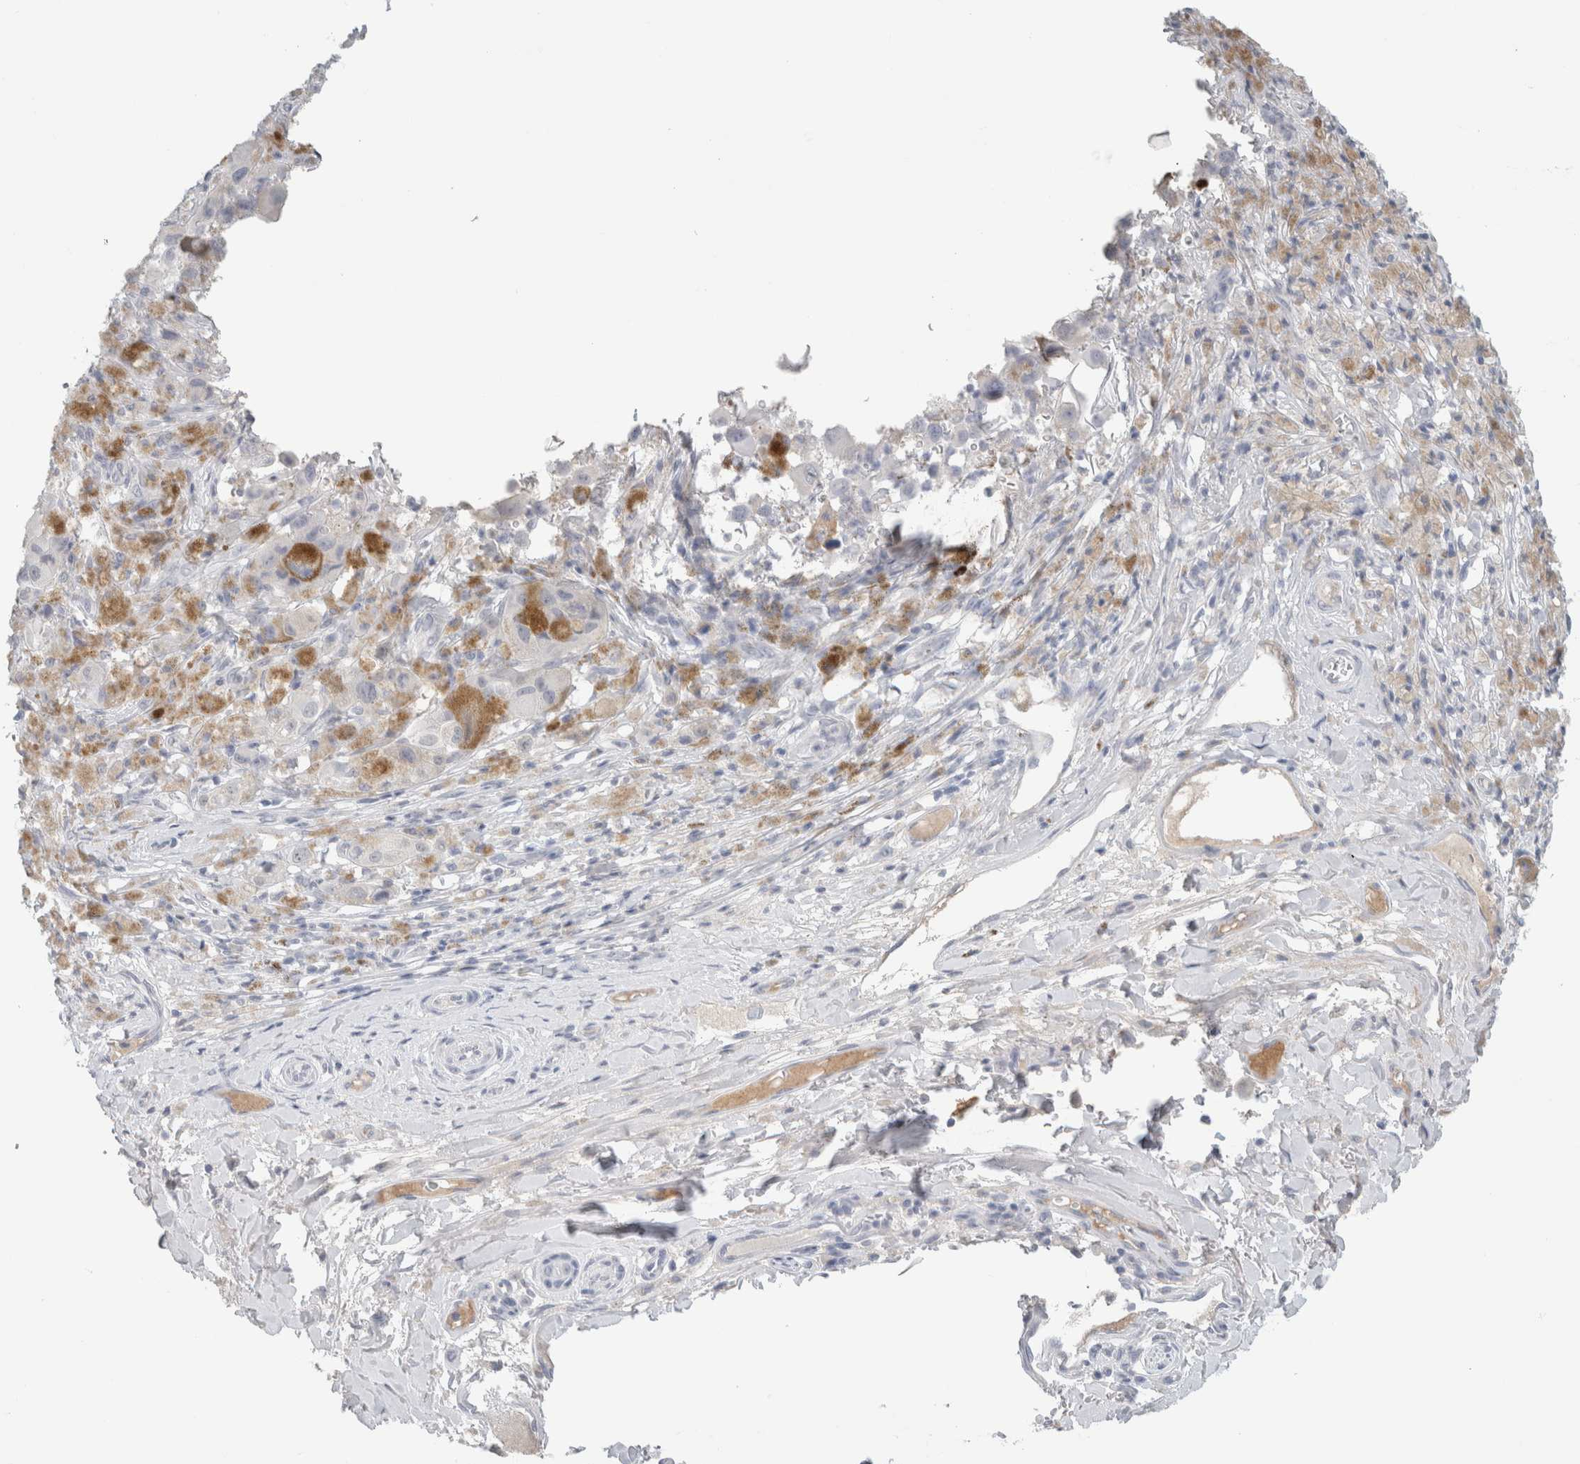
{"staining": {"intensity": "negative", "quantity": "none", "location": "none"}, "tissue": "melanoma", "cell_type": "Tumor cells", "image_type": "cancer", "snomed": [{"axis": "morphology", "description": "Malignant melanoma, NOS"}, {"axis": "topography", "description": "Skin"}], "caption": "IHC photomicrograph of neoplastic tissue: malignant melanoma stained with DAB exhibits no significant protein positivity in tumor cells.", "gene": "IL6", "patient": {"sex": "male", "age": 96}}